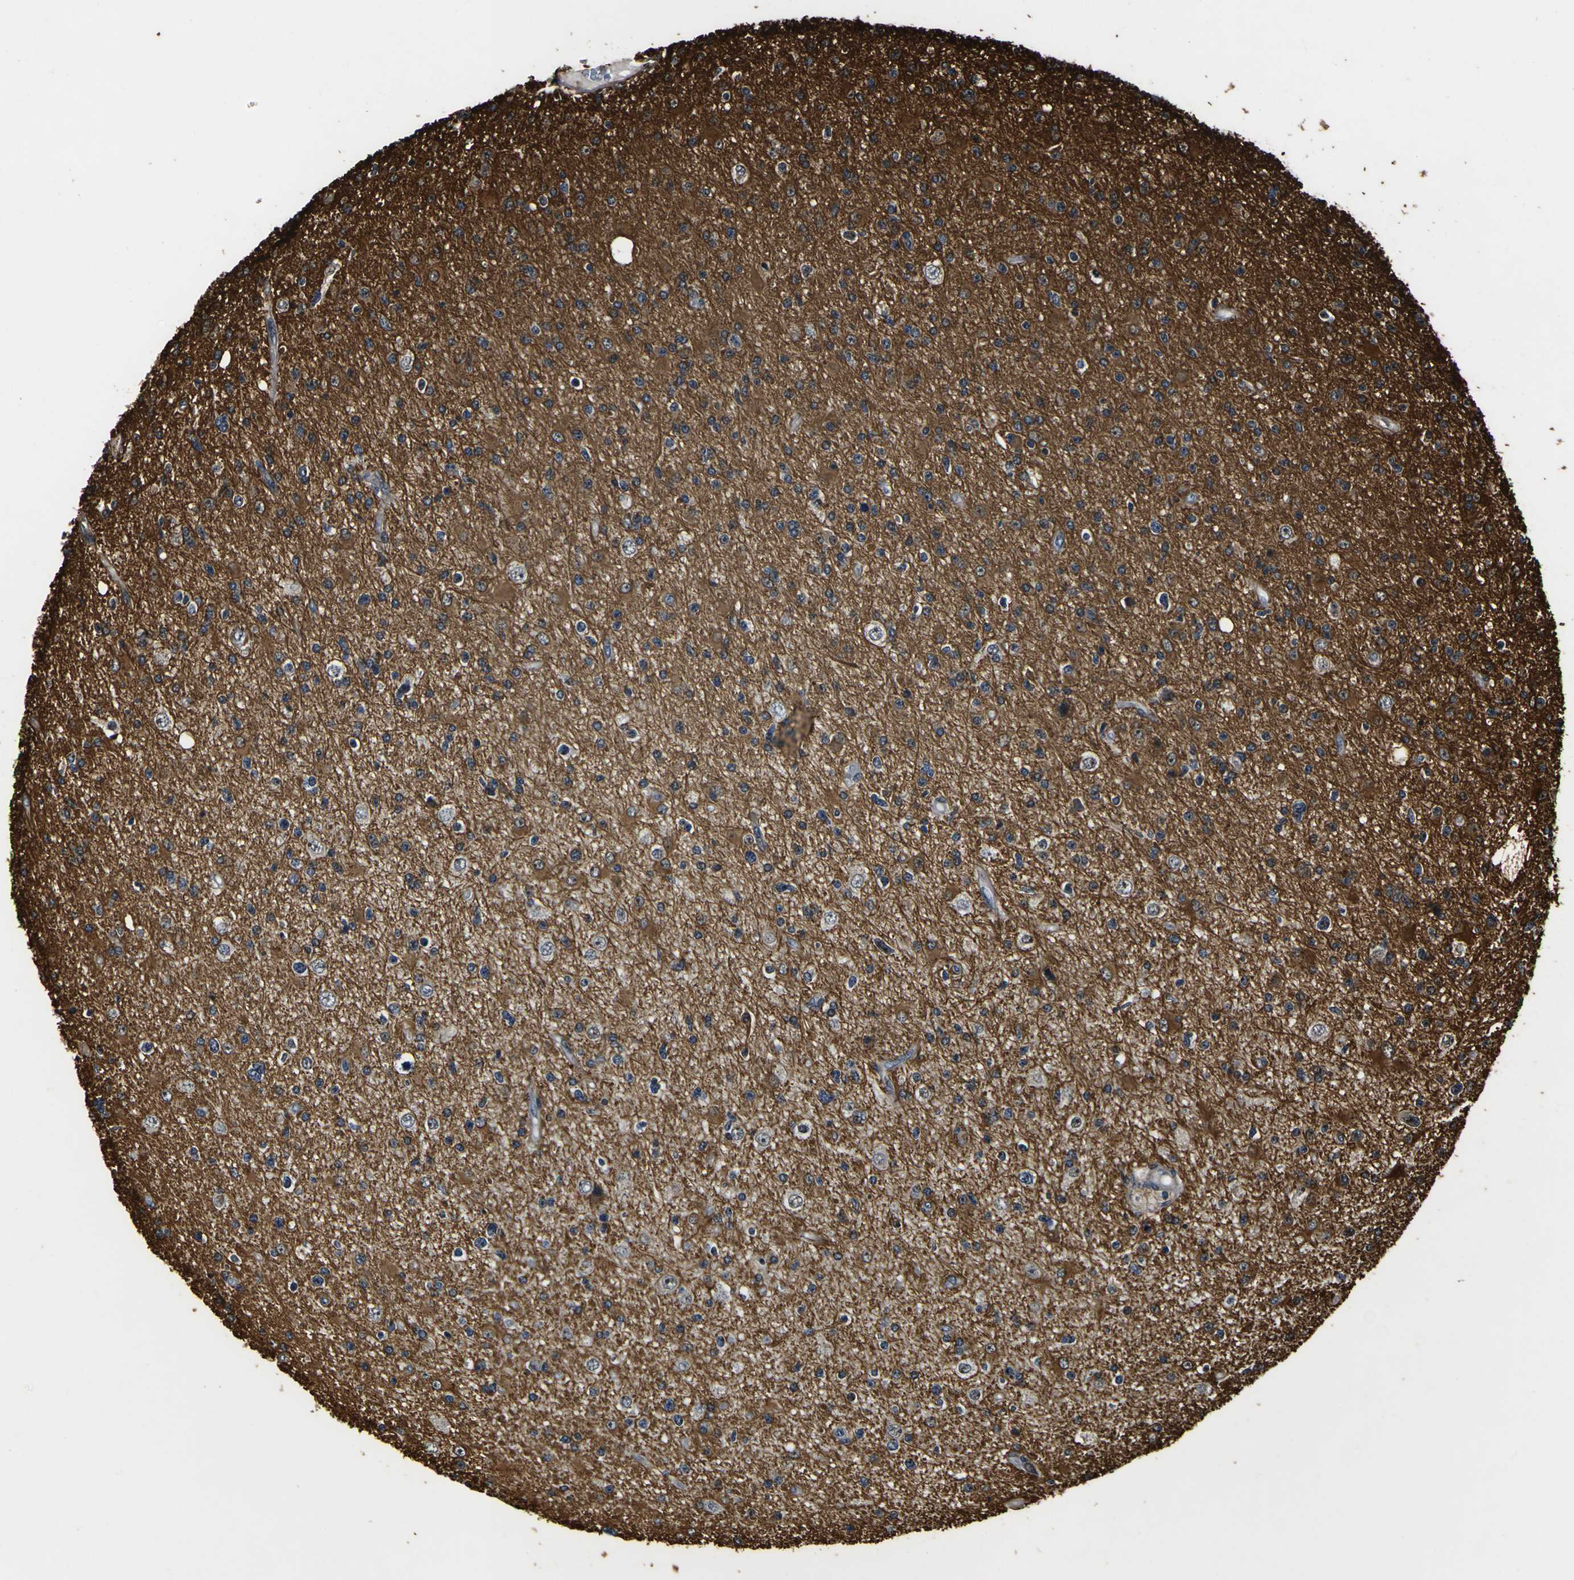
{"staining": {"intensity": "moderate", "quantity": "25%-75%", "location": "cytoplasmic/membranous"}, "tissue": "glioma", "cell_type": "Tumor cells", "image_type": "cancer", "snomed": [{"axis": "morphology", "description": "Glioma, malignant, High grade"}, {"axis": "topography", "description": "Brain"}], "caption": "A brown stain labels moderate cytoplasmic/membranous positivity of a protein in human glioma tumor cells.", "gene": "LRP4", "patient": {"sex": "male", "age": 33}}